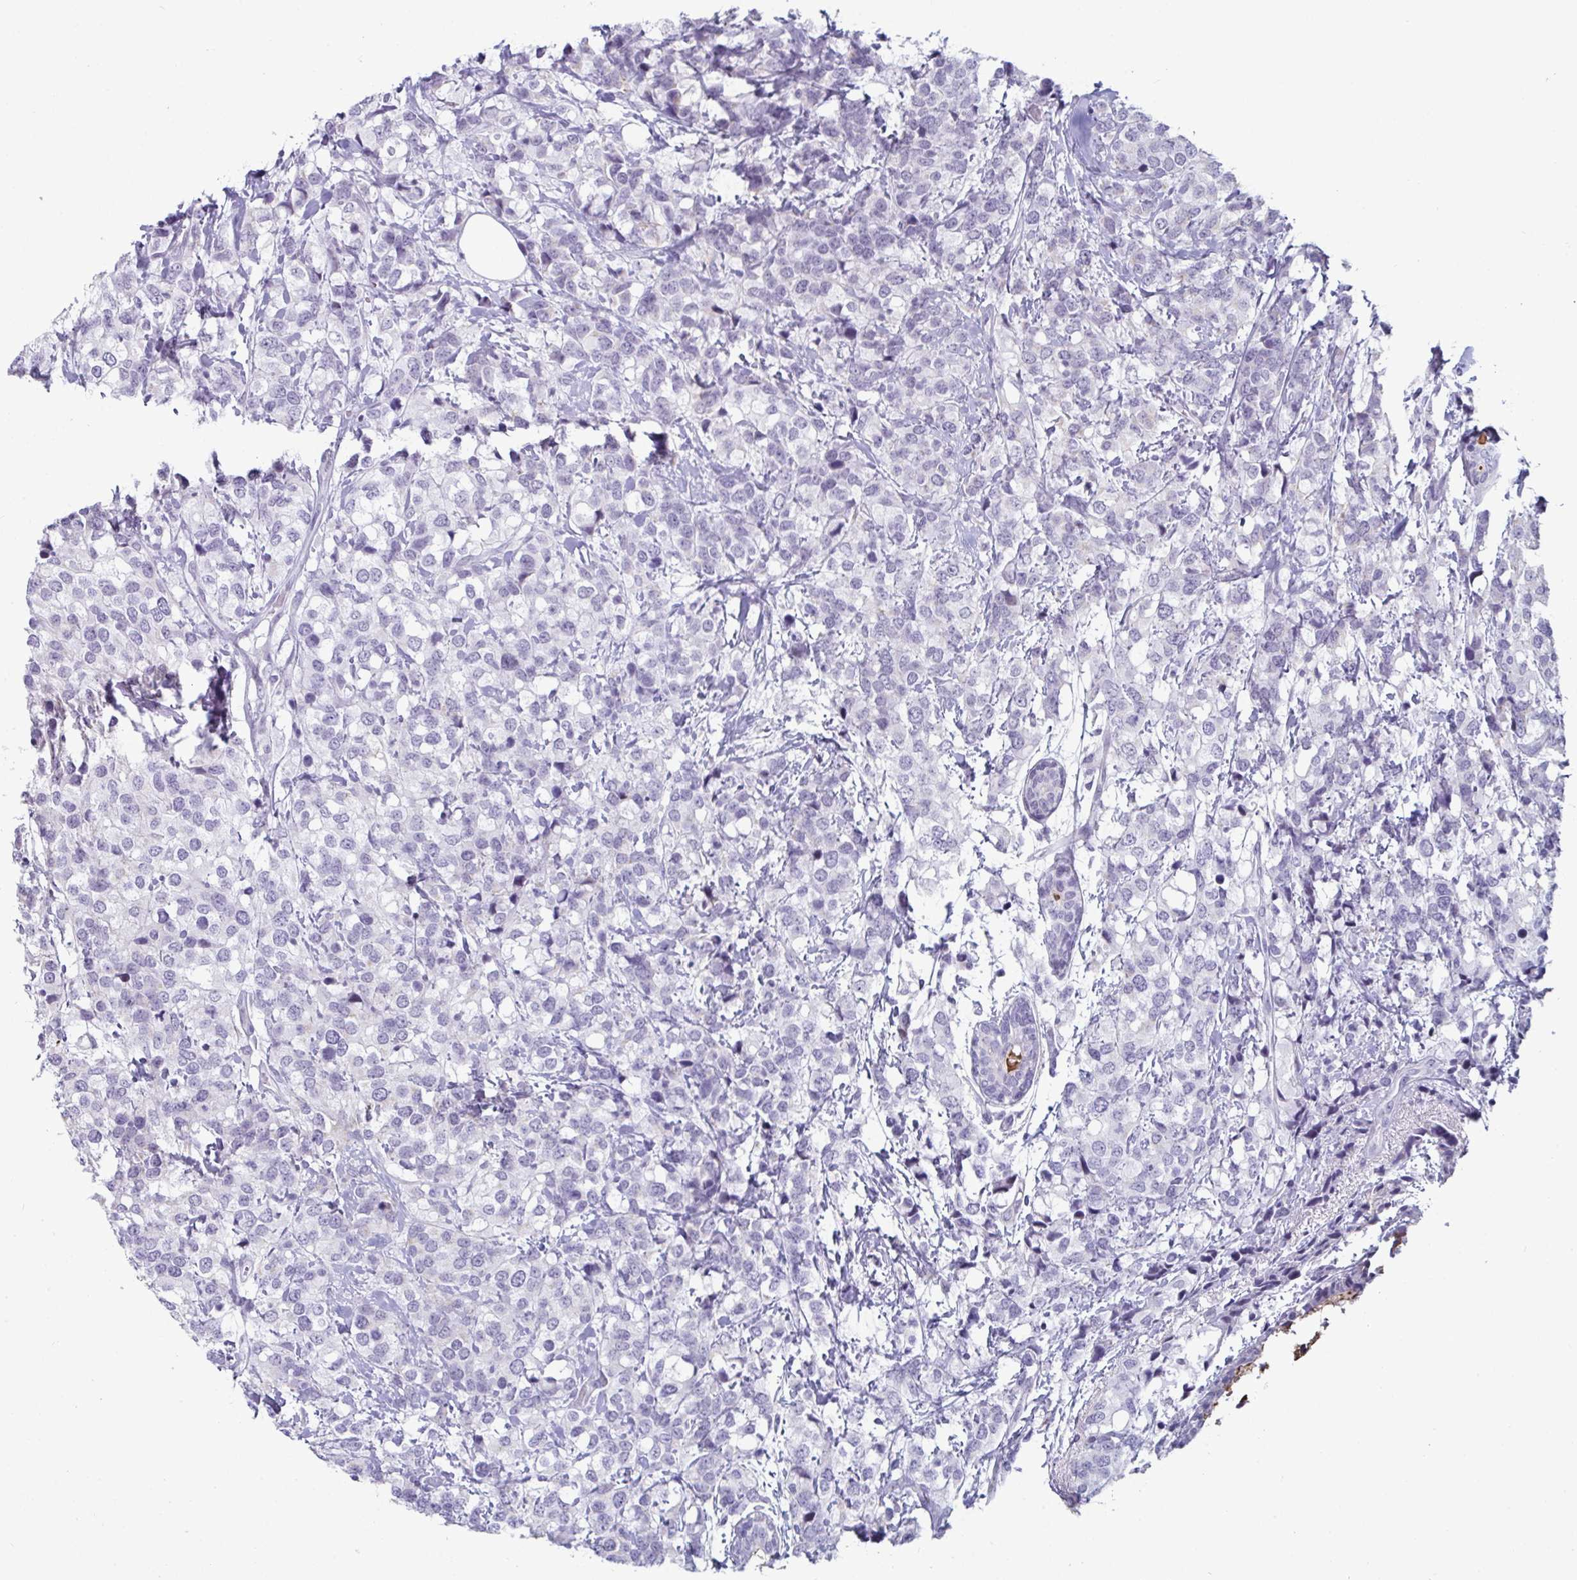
{"staining": {"intensity": "negative", "quantity": "none", "location": "none"}, "tissue": "breast cancer", "cell_type": "Tumor cells", "image_type": "cancer", "snomed": [{"axis": "morphology", "description": "Lobular carcinoma"}, {"axis": "topography", "description": "Breast"}], "caption": "A high-resolution micrograph shows IHC staining of breast cancer (lobular carcinoma), which displays no significant positivity in tumor cells.", "gene": "VSIG10L", "patient": {"sex": "female", "age": 59}}